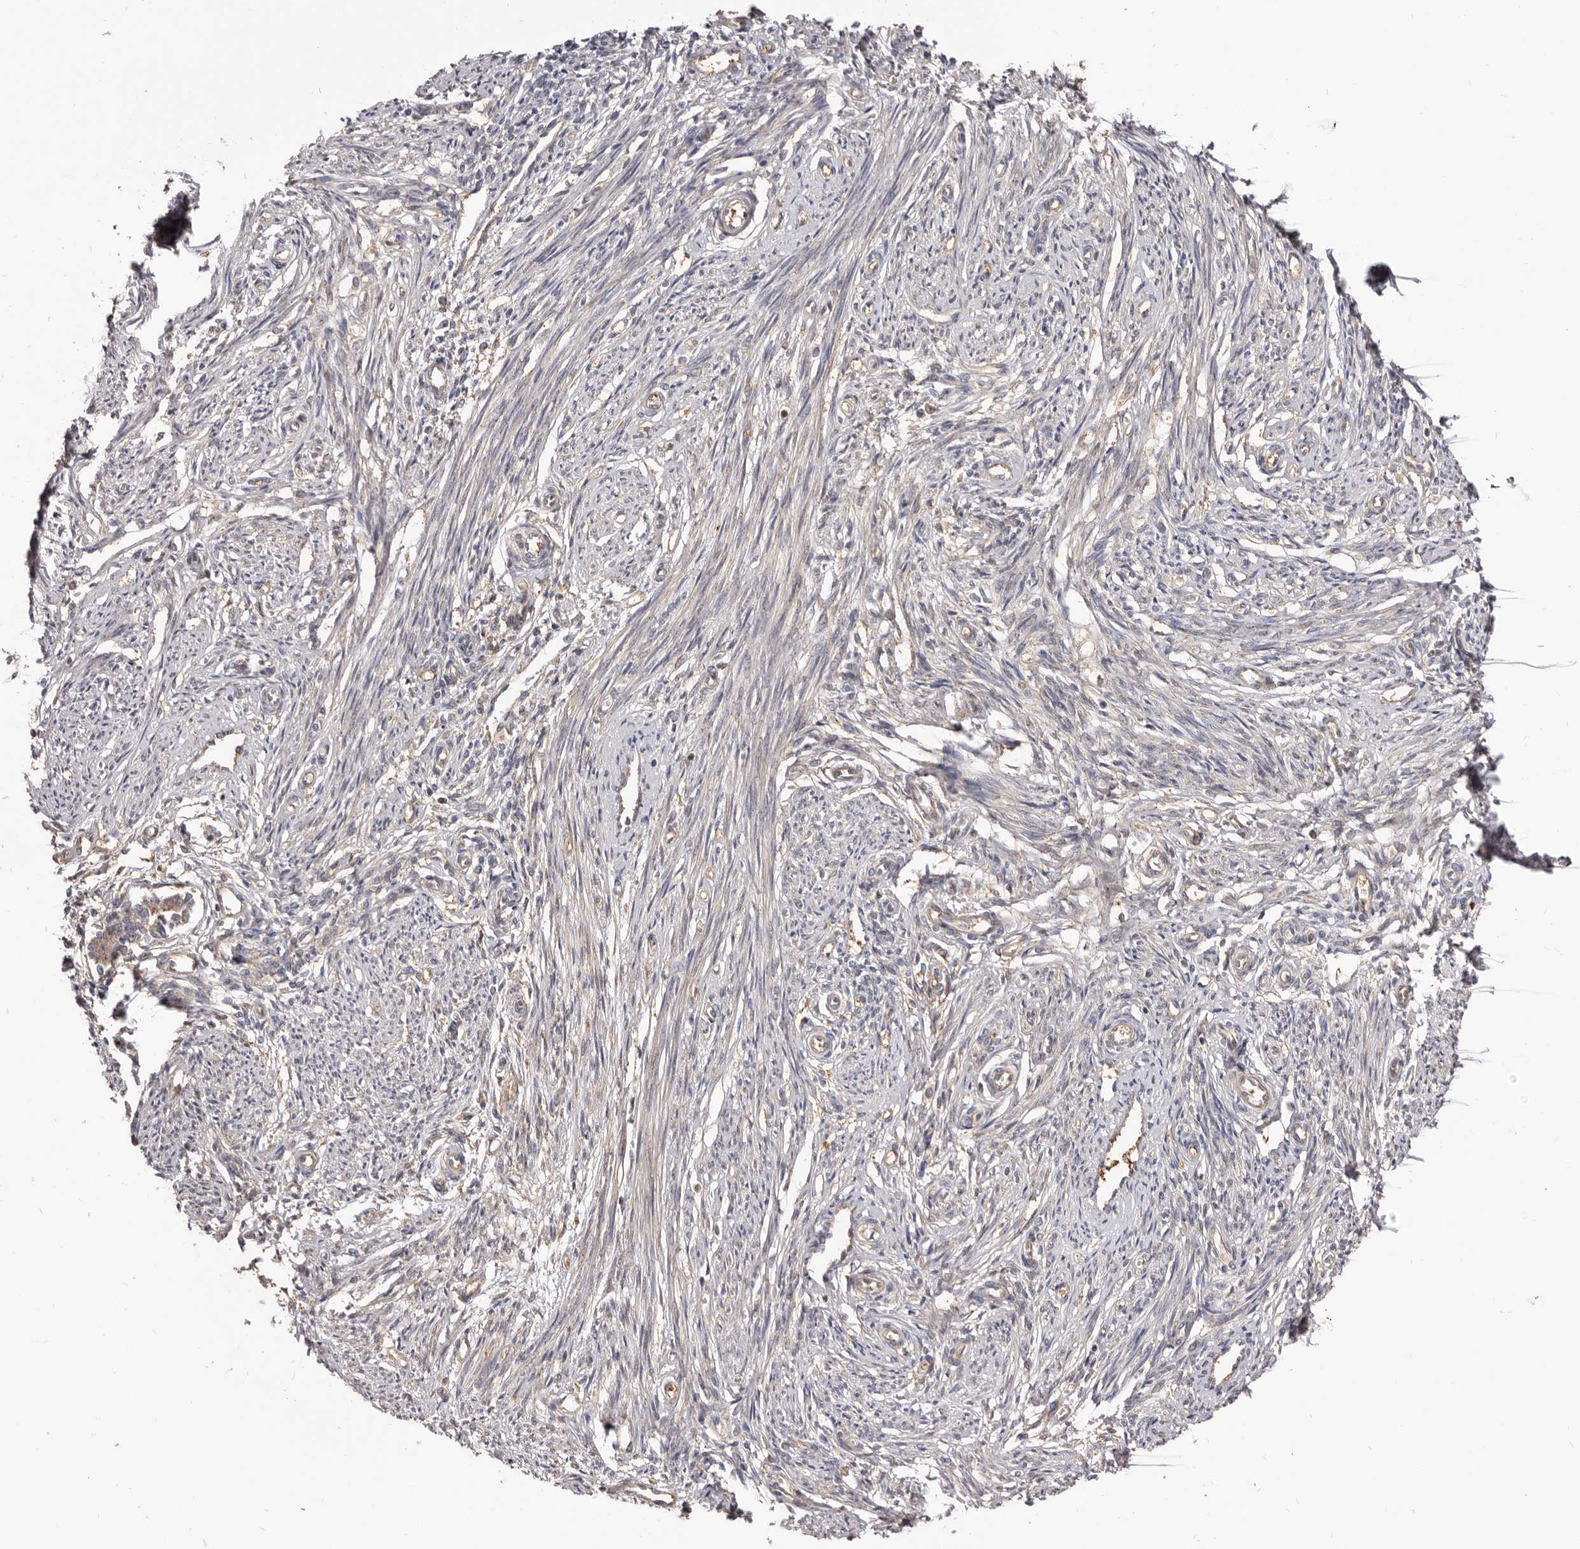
{"staining": {"intensity": "moderate", "quantity": "<25%", "location": "cytoplasmic/membranous"}, "tissue": "endometrium", "cell_type": "Cells in endometrial stroma", "image_type": "normal", "snomed": [{"axis": "morphology", "description": "Normal tissue, NOS"}, {"axis": "topography", "description": "Endometrium"}], "caption": "High-power microscopy captured an immunohistochemistry histopathology image of normal endometrium, revealing moderate cytoplasmic/membranous positivity in approximately <25% of cells in endometrial stroma.", "gene": "ADAMTS20", "patient": {"sex": "female", "age": 56}}